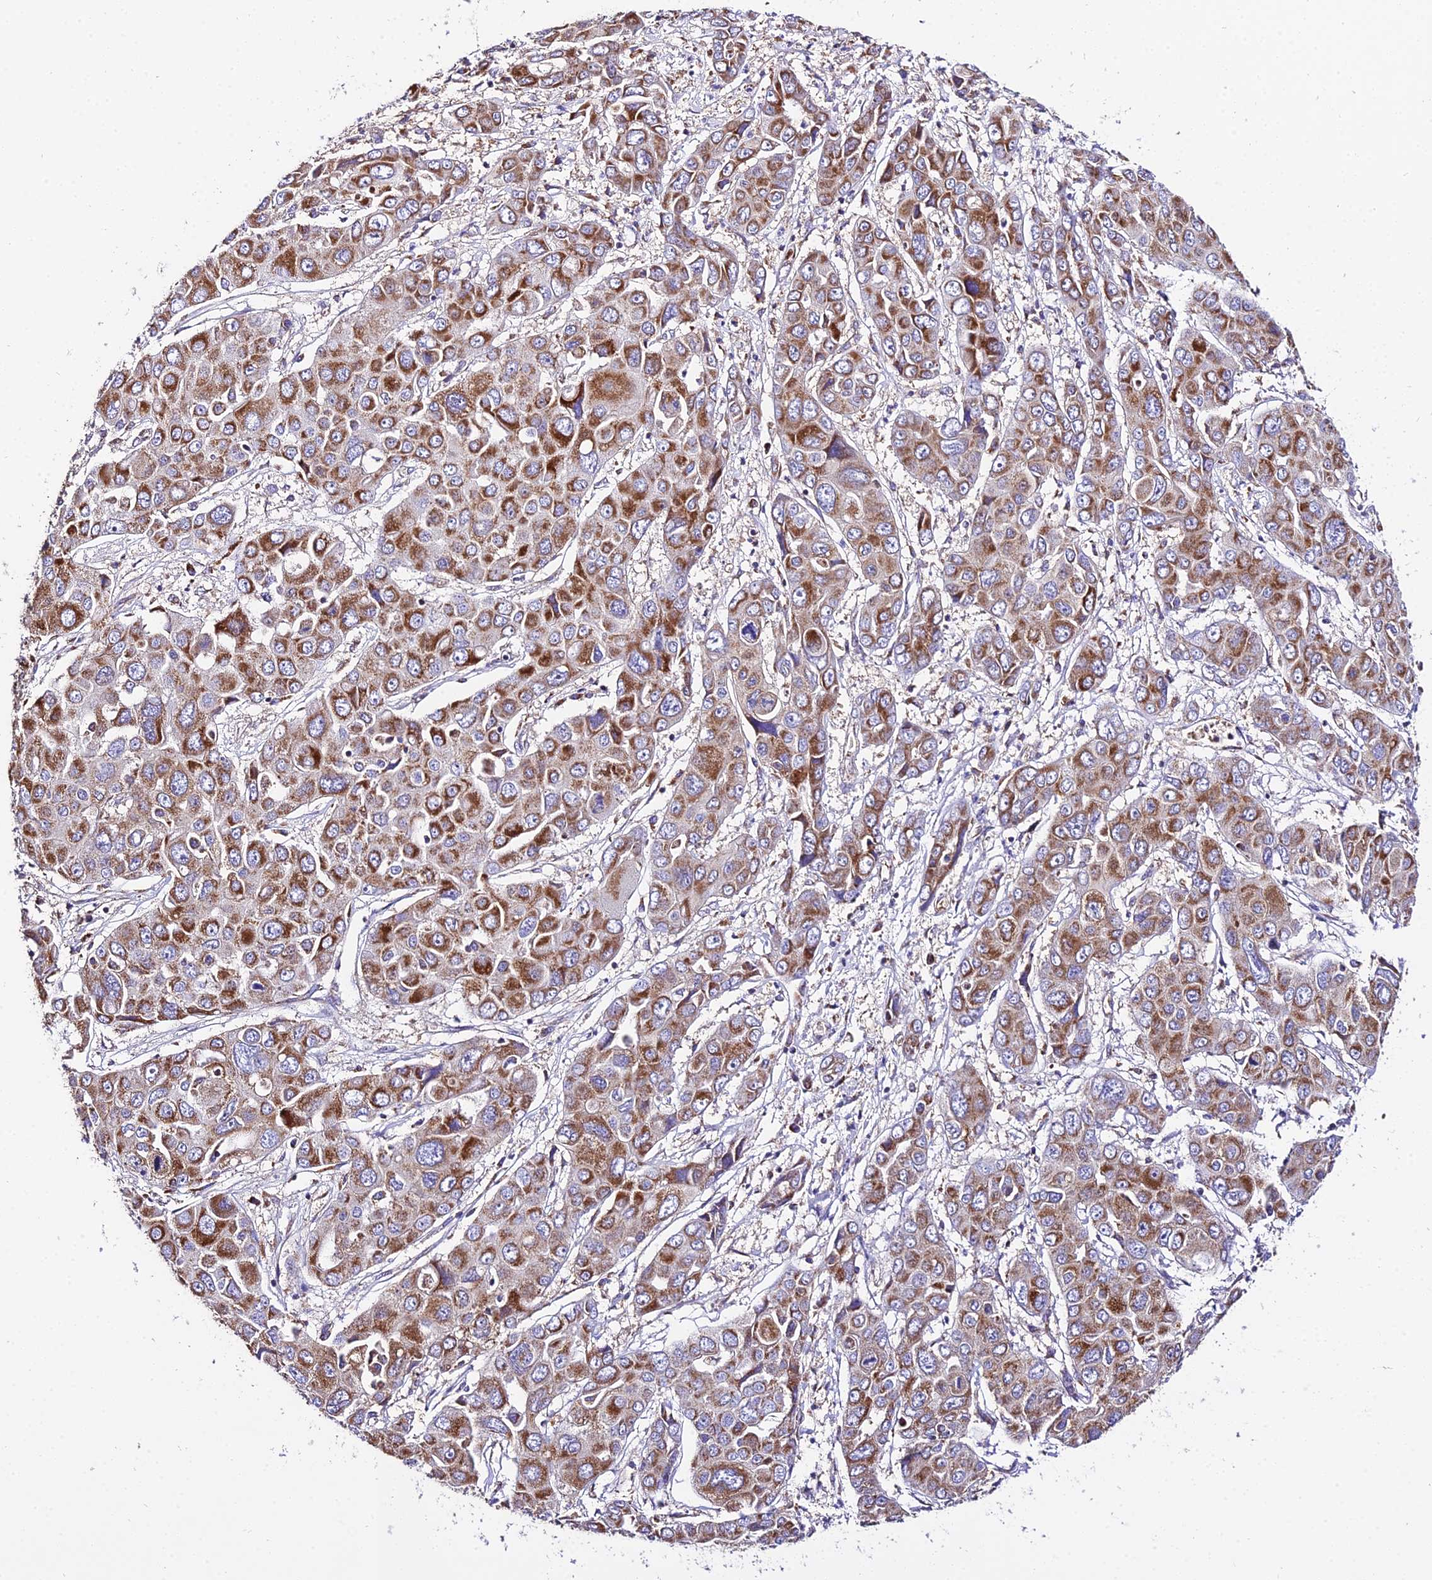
{"staining": {"intensity": "moderate", "quantity": ">75%", "location": "cytoplasmic/membranous"}, "tissue": "liver cancer", "cell_type": "Tumor cells", "image_type": "cancer", "snomed": [{"axis": "morphology", "description": "Cholangiocarcinoma"}, {"axis": "topography", "description": "Liver"}], "caption": "Immunohistochemistry (DAB) staining of cholangiocarcinoma (liver) demonstrates moderate cytoplasmic/membranous protein staining in approximately >75% of tumor cells. The staining was performed using DAB (3,3'-diaminobenzidine) to visualize the protein expression in brown, while the nuclei were stained in blue with hematoxylin (Magnification: 20x).", "gene": "OCIAD1", "patient": {"sex": "male", "age": 67}}